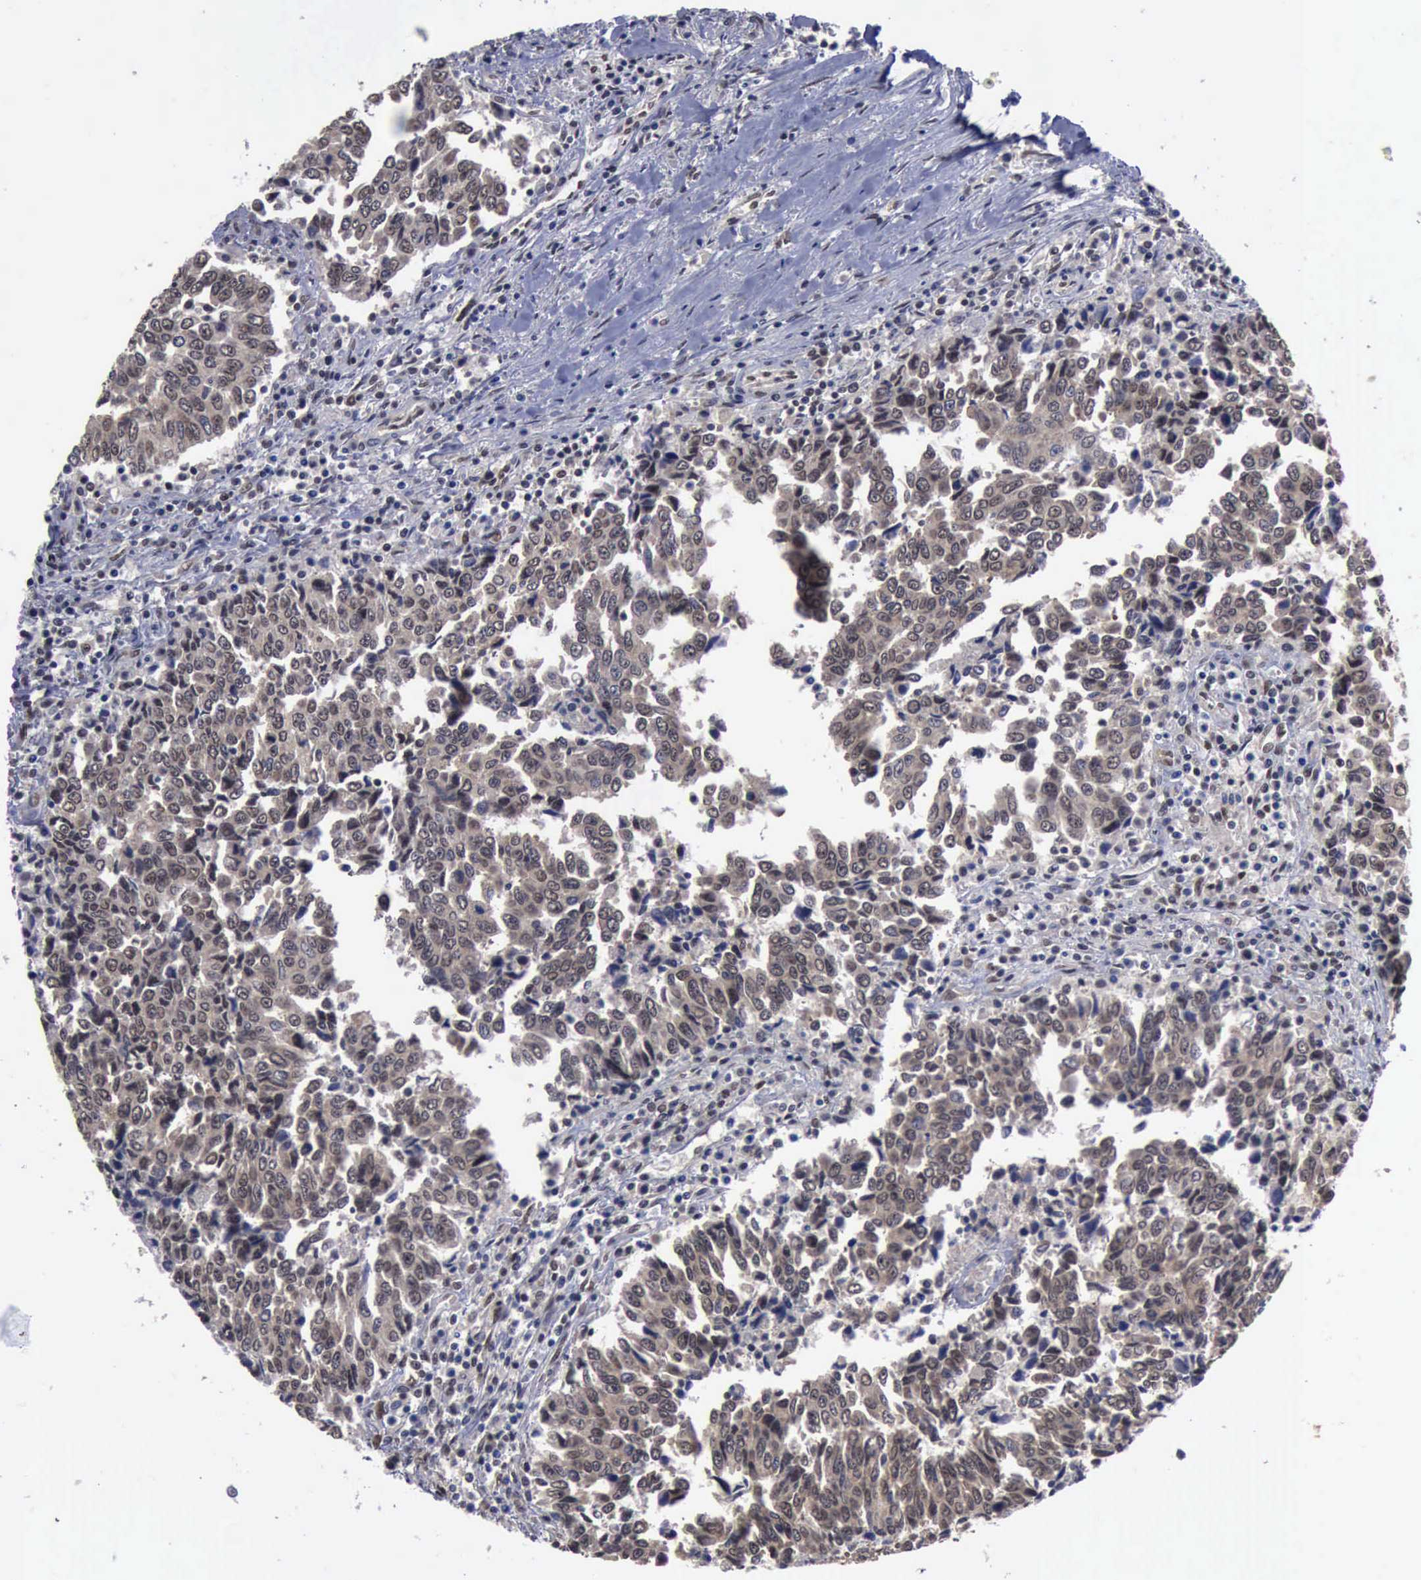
{"staining": {"intensity": "weak", "quantity": ">75%", "location": "nuclear"}, "tissue": "urothelial cancer", "cell_type": "Tumor cells", "image_type": "cancer", "snomed": [{"axis": "morphology", "description": "Urothelial carcinoma, High grade"}, {"axis": "topography", "description": "Urinary bladder"}], "caption": "Tumor cells exhibit low levels of weak nuclear staining in about >75% of cells in human high-grade urothelial carcinoma.", "gene": "RTCB", "patient": {"sex": "male", "age": 86}}